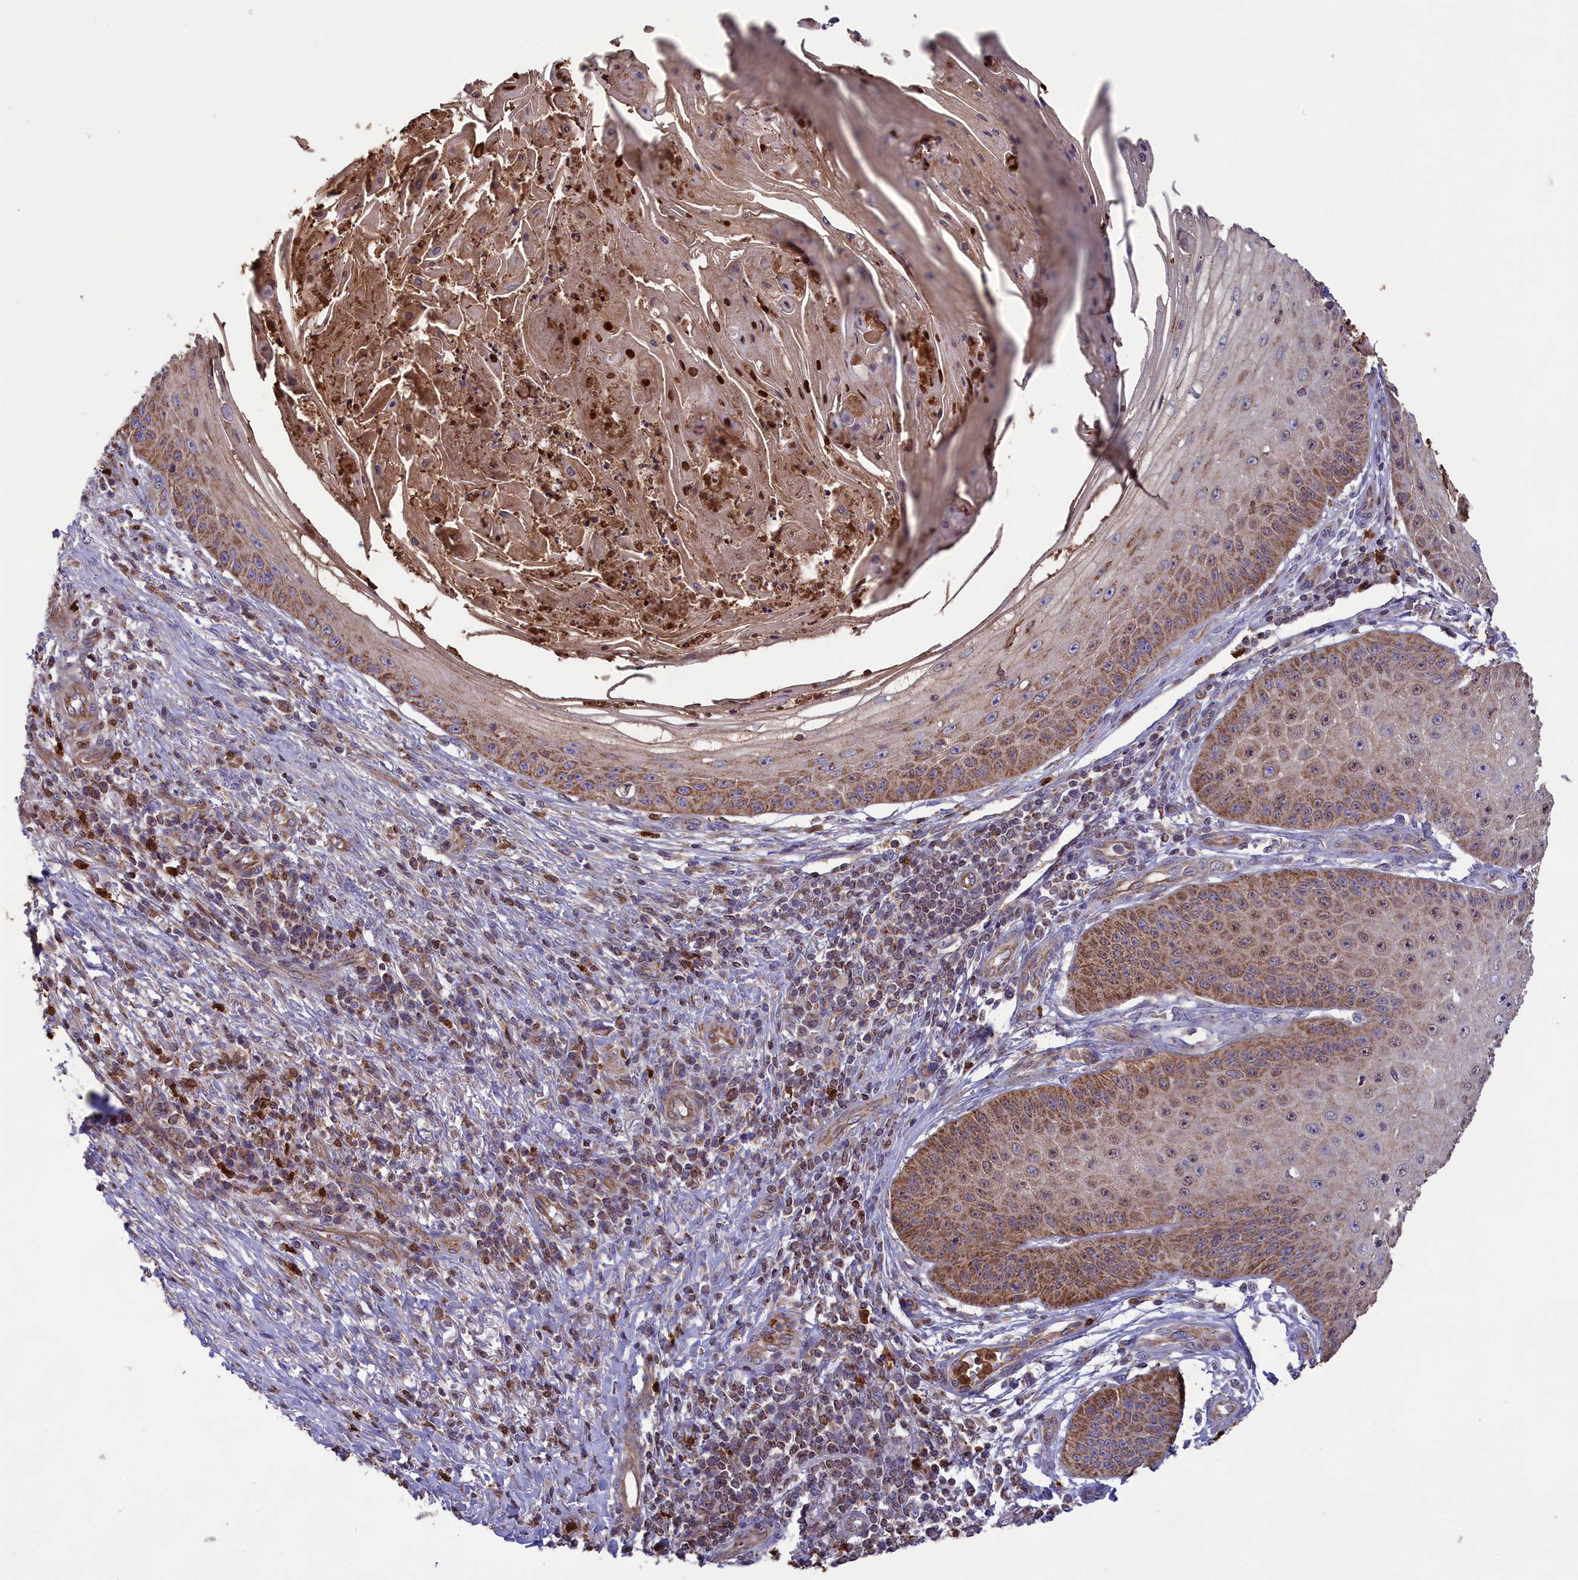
{"staining": {"intensity": "moderate", "quantity": "25%-75%", "location": "cytoplasmic/membranous"}, "tissue": "skin cancer", "cell_type": "Tumor cells", "image_type": "cancer", "snomed": [{"axis": "morphology", "description": "Squamous cell carcinoma, NOS"}, {"axis": "topography", "description": "Skin"}], "caption": "A high-resolution micrograph shows IHC staining of squamous cell carcinoma (skin), which shows moderate cytoplasmic/membranous staining in about 25%-75% of tumor cells. (brown staining indicates protein expression, while blue staining denotes nuclei).", "gene": "PKHD1L1", "patient": {"sex": "male", "age": 70}}